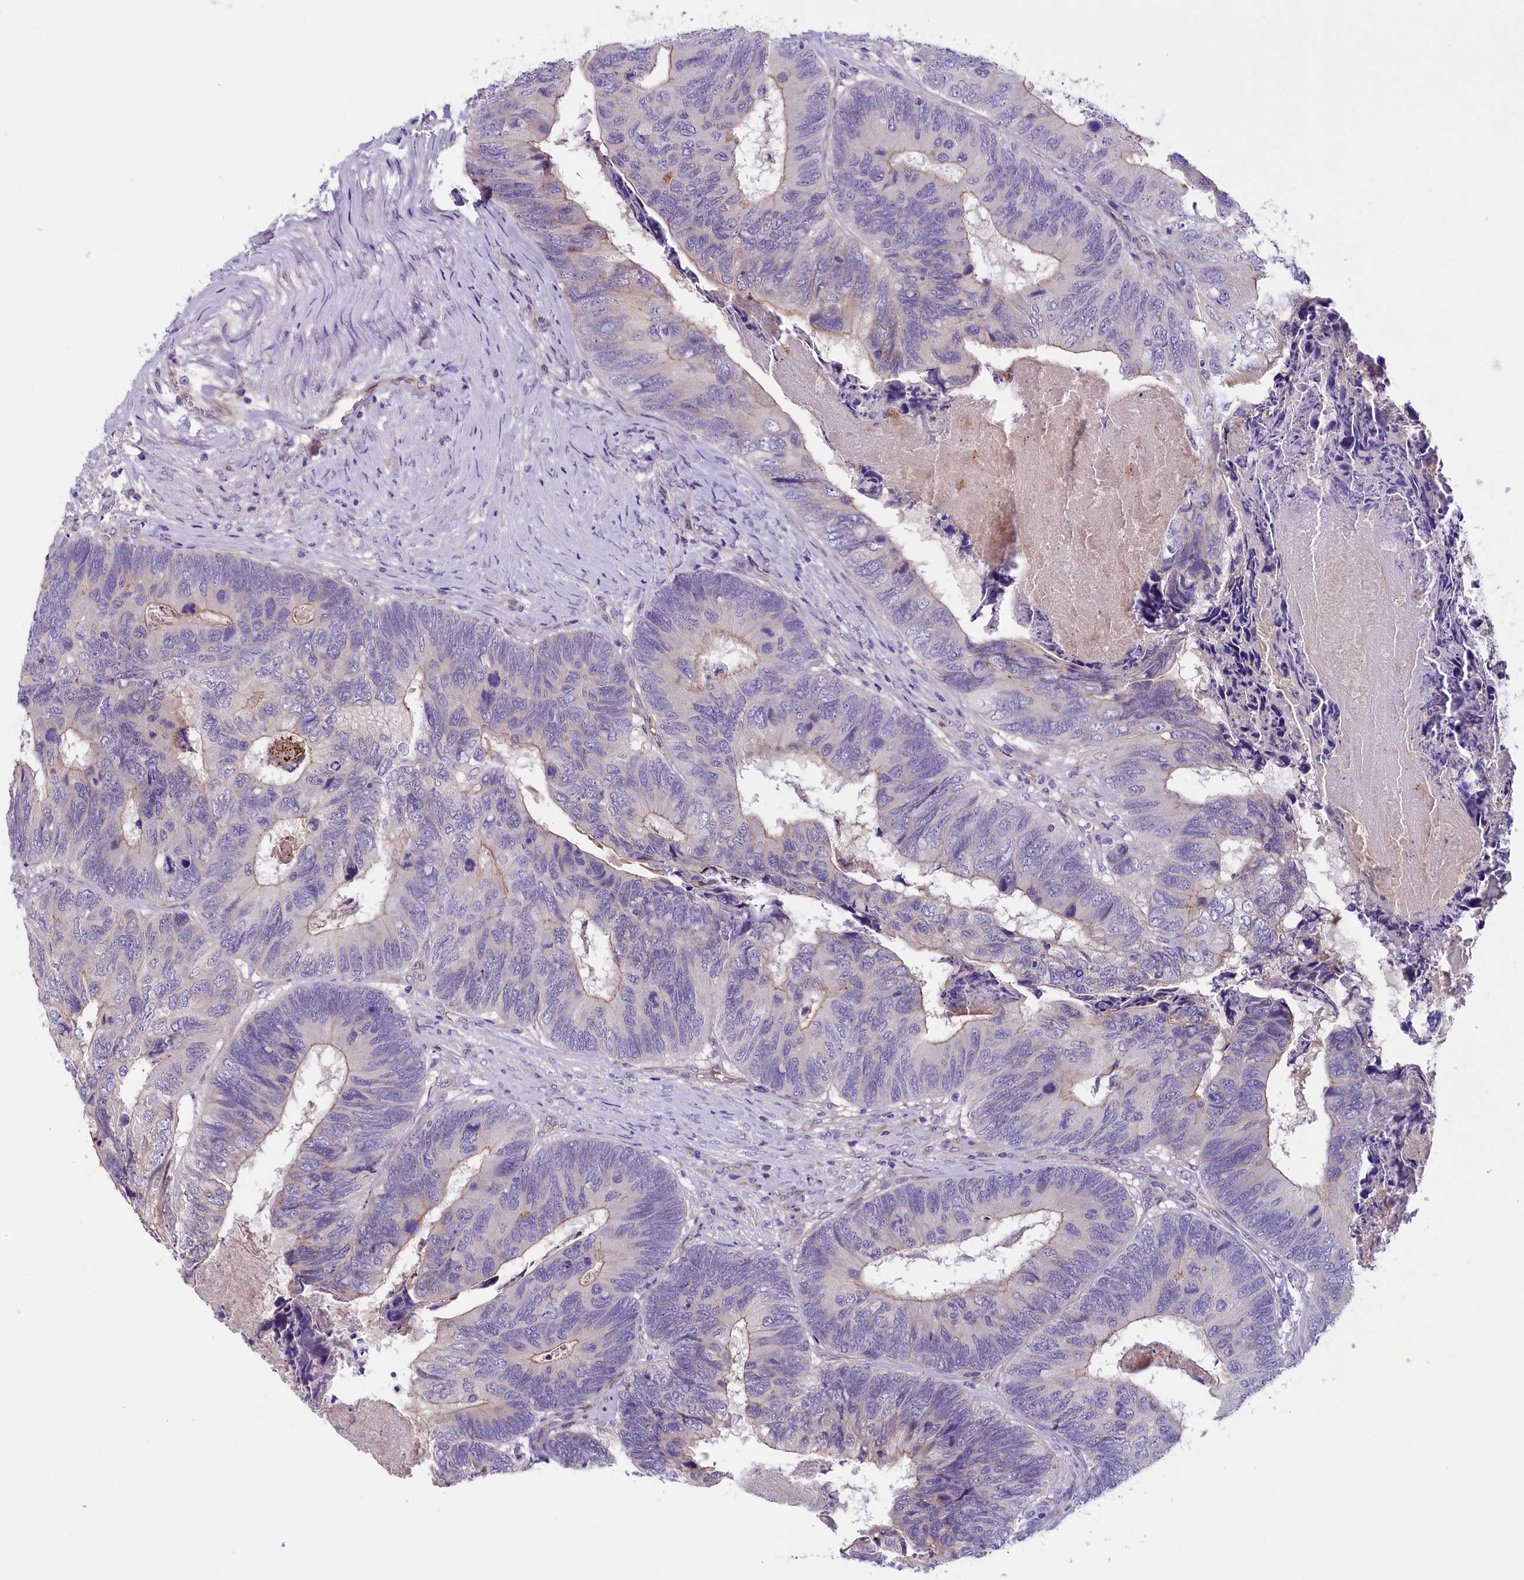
{"staining": {"intensity": "weak", "quantity": "<25%", "location": "cytoplasmic/membranous"}, "tissue": "colorectal cancer", "cell_type": "Tumor cells", "image_type": "cancer", "snomed": [{"axis": "morphology", "description": "Adenocarcinoma, NOS"}, {"axis": "topography", "description": "Colon"}], "caption": "Colorectal adenocarcinoma was stained to show a protein in brown. There is no significant positivity in tumor cells.", "gene": "CCDC32", "patient": {"sex": "female", "age": 67}}